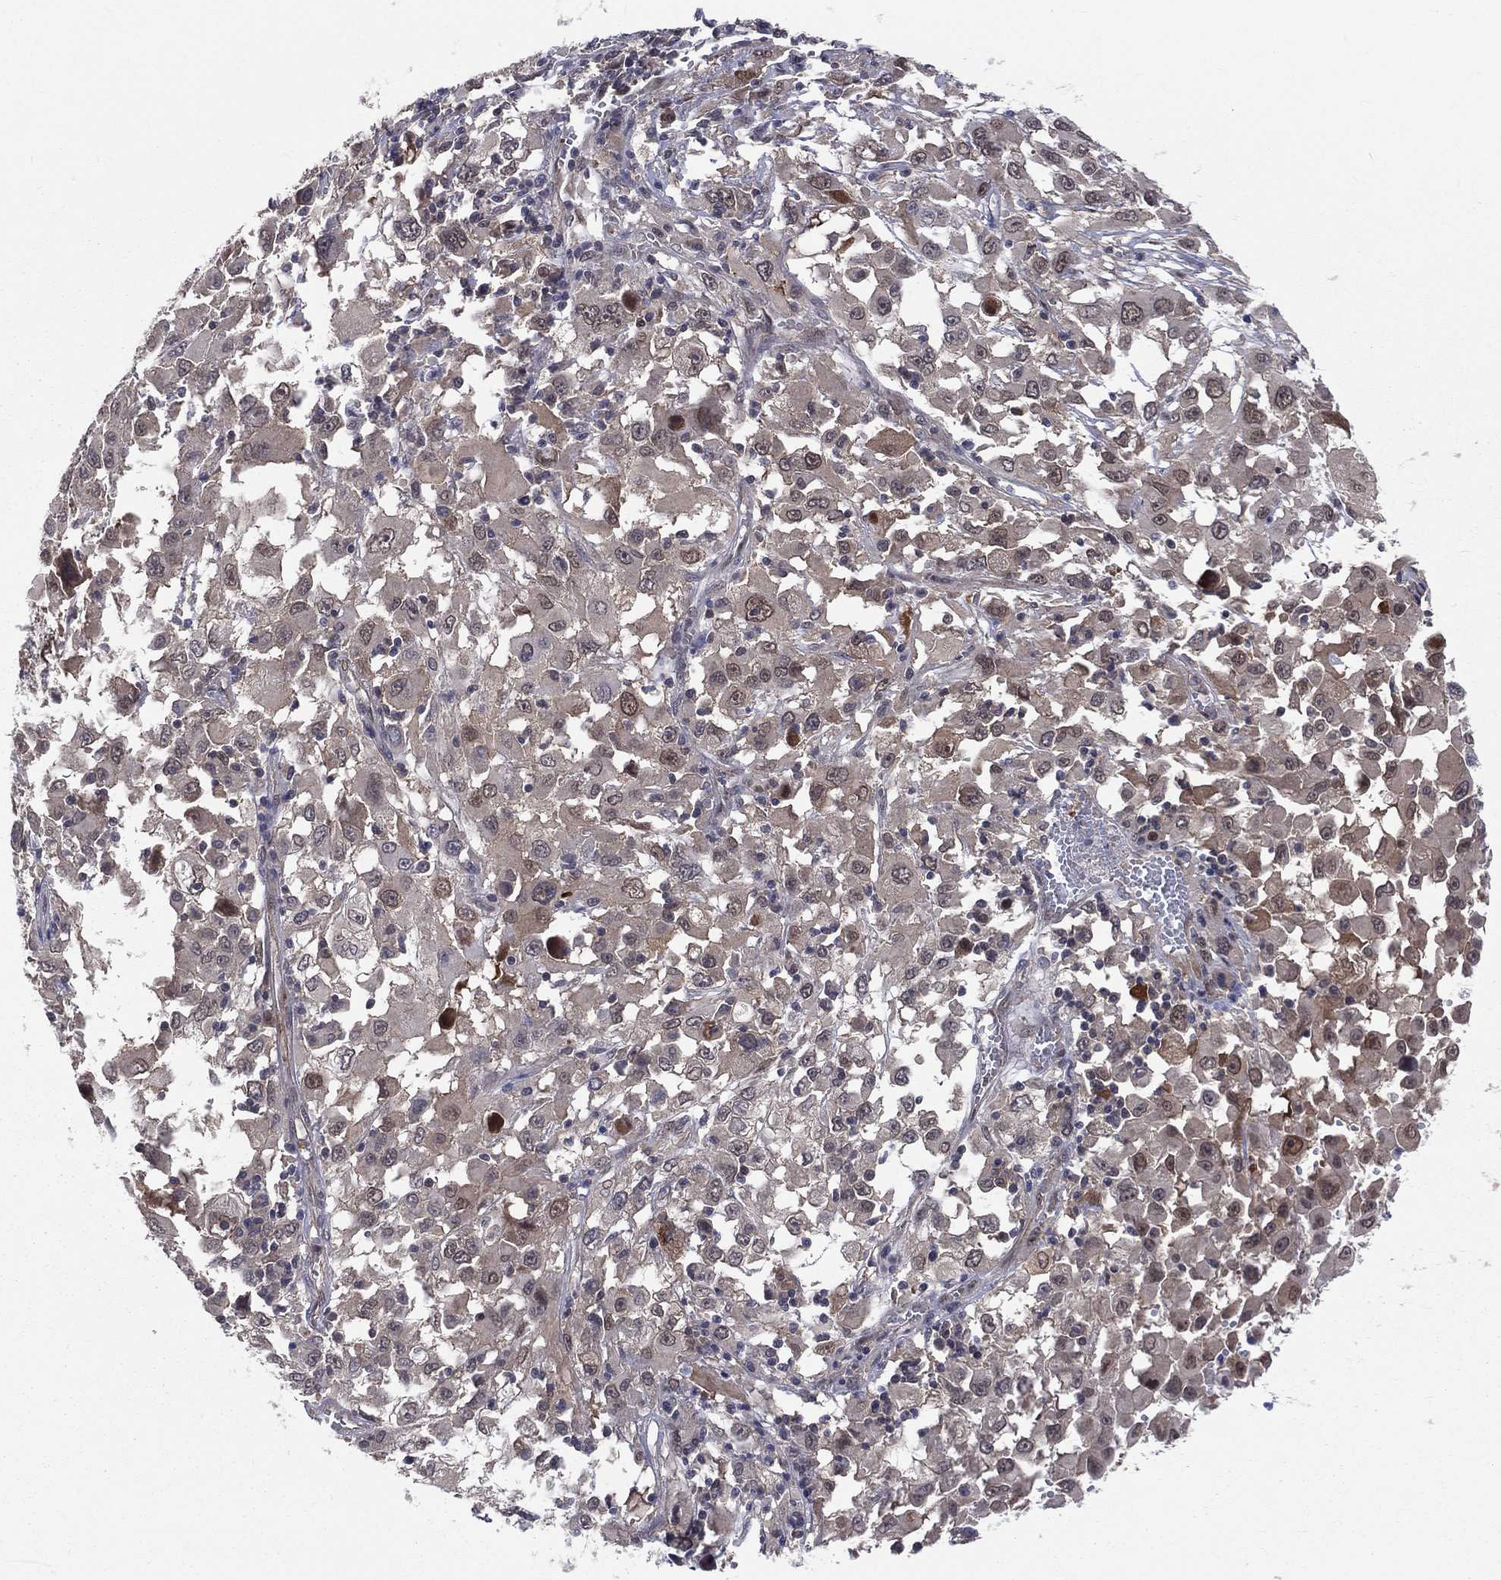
{"staining": {"intensity": "negative", "quantity": "none", "location": "none"}, "tissue": "melanoma", "cell_type": "Tumor cells", "image_type": "cancer", "snomed": [{"axis": "morphology", "description": "Malignant melanoma, Metastatic site"}, {"axis": "topography", "description": "Soft tissue"}], "caption": "The image demonstrates no significant staining in tumor cells of melanoma.", "gene": "DLG4", "patient": {"sex": "male", "age": 50}}